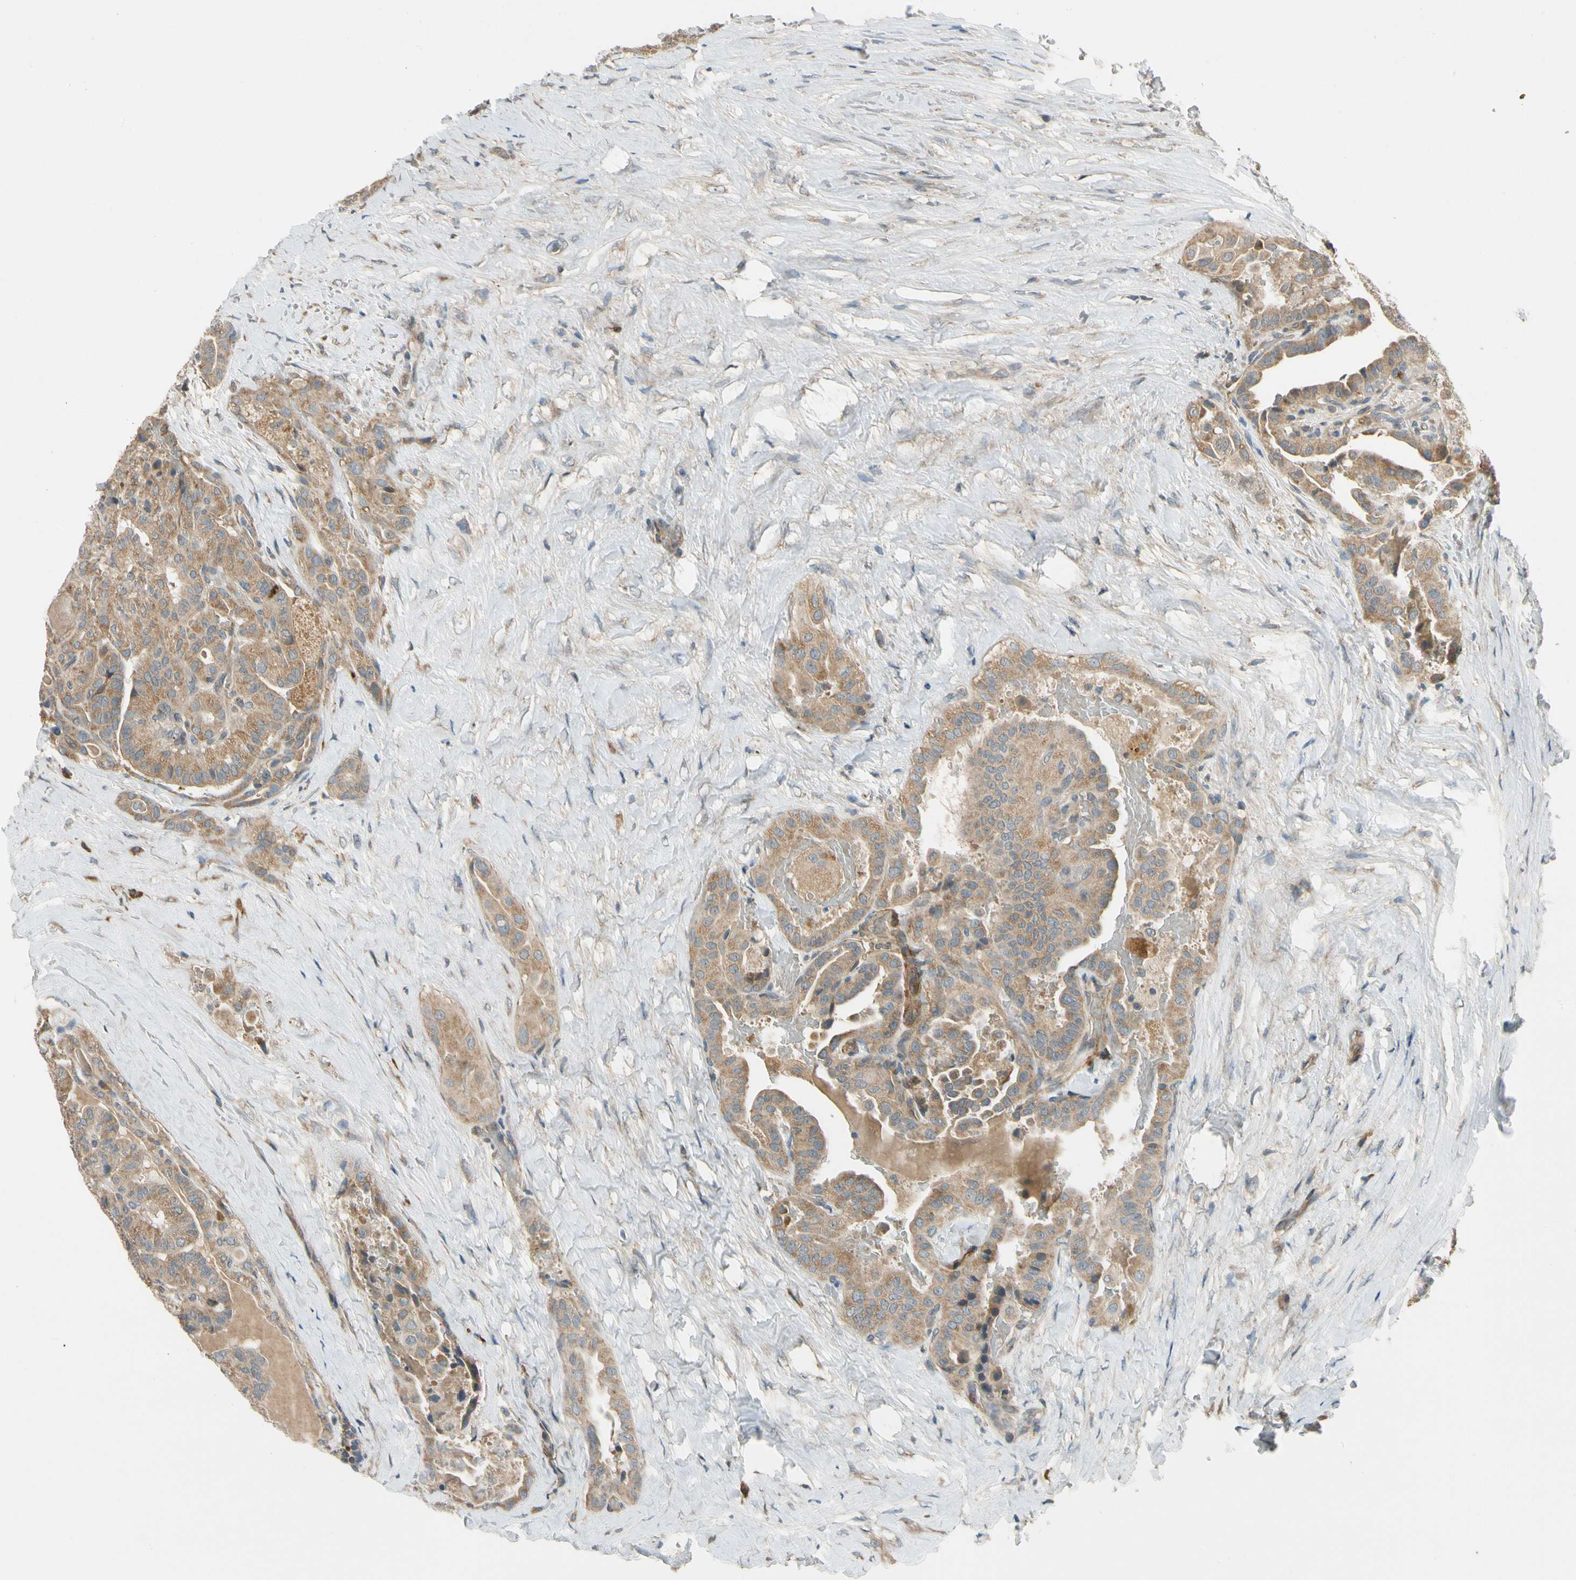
{"staining": {"intensity": "moderate", "quantity": ">75%", "location": "cytoplasmic/membranous"}, "tissue": "thyroid cancer", "cell_type": "Tumor cells", "image_type": "cancer", "snomed": [{"axis": "morphology", "description": "Papillary adenocarcinoma, NOS"}, {"axis": "topography", "description": "Thyroid gland"}], "caption": "Immunohistochemistry (DAB (3,3'-diaminobenzidine)) staining of thyroid papillary adenocarcinoma displays moderate cytoplasmic/membranous protein staining in about >75% of tumor cells. (DAB IHC, brown staining for protein, blue staining for nuclei).", "gene": "MST1R", "patient": {"sex": "male", "age": 77}}